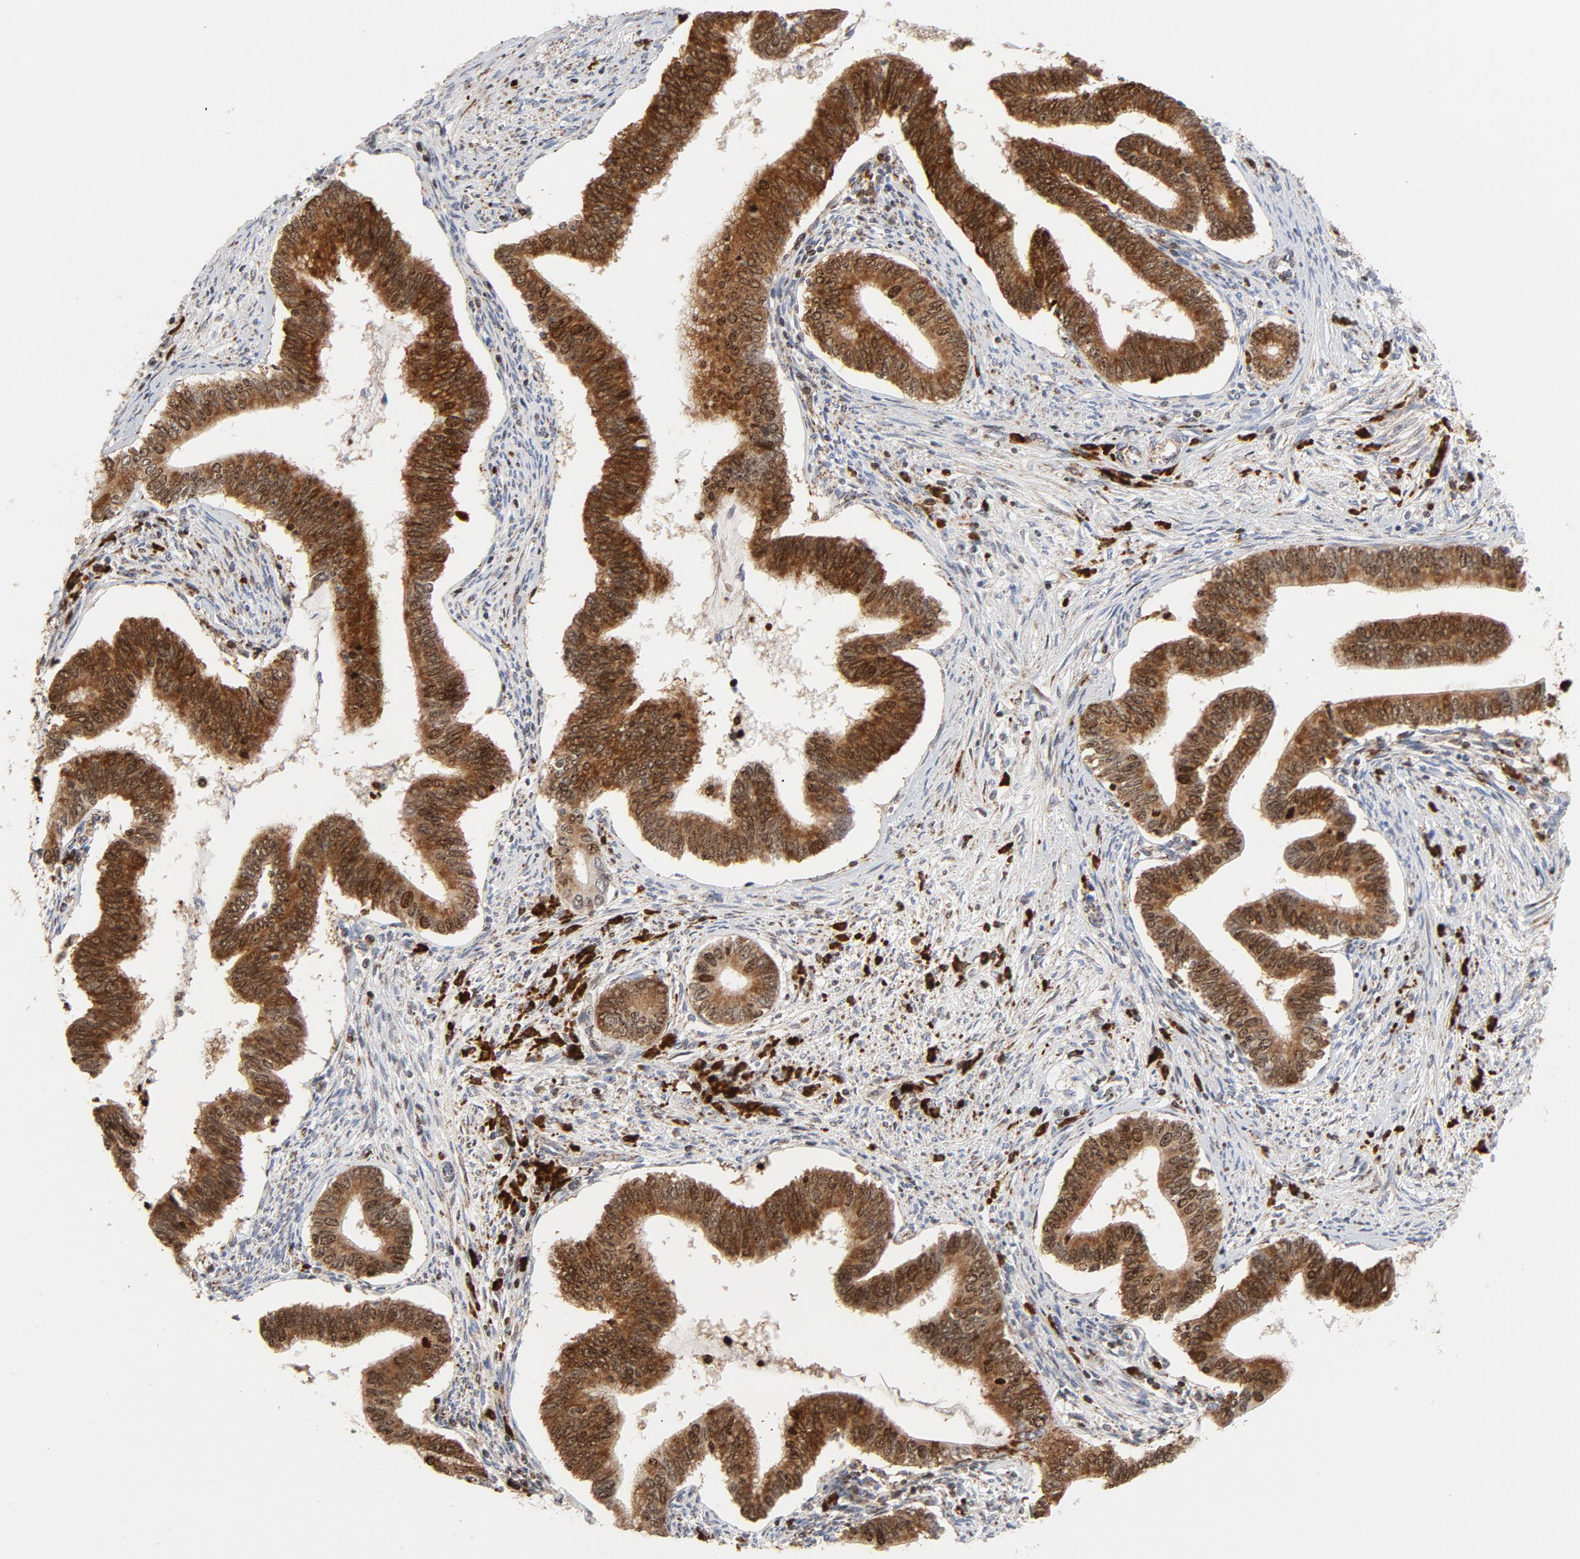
{"staining": {"intensity": "strong", "quantity": ">75%", "location": "cytoplasmic/membranous"}, "tissue": "cervical cancer", "cell_type": "Tumor cells", "image_type": "cancer", "snomed": [{"axis": "morphology", "description": "Adenocarcinoma, NOS"}, {"axis": "topography", "description": "Cervix"}], "caption": "Approximately >75% of tumor cells in adenocarcinoma (cervical) reveal strong cytoplasmic/membranous protein positivity as visualized by brown immunohistochemical staining.", "gene": "CYCS", "patient": {"sex": "female", "age": 36}}